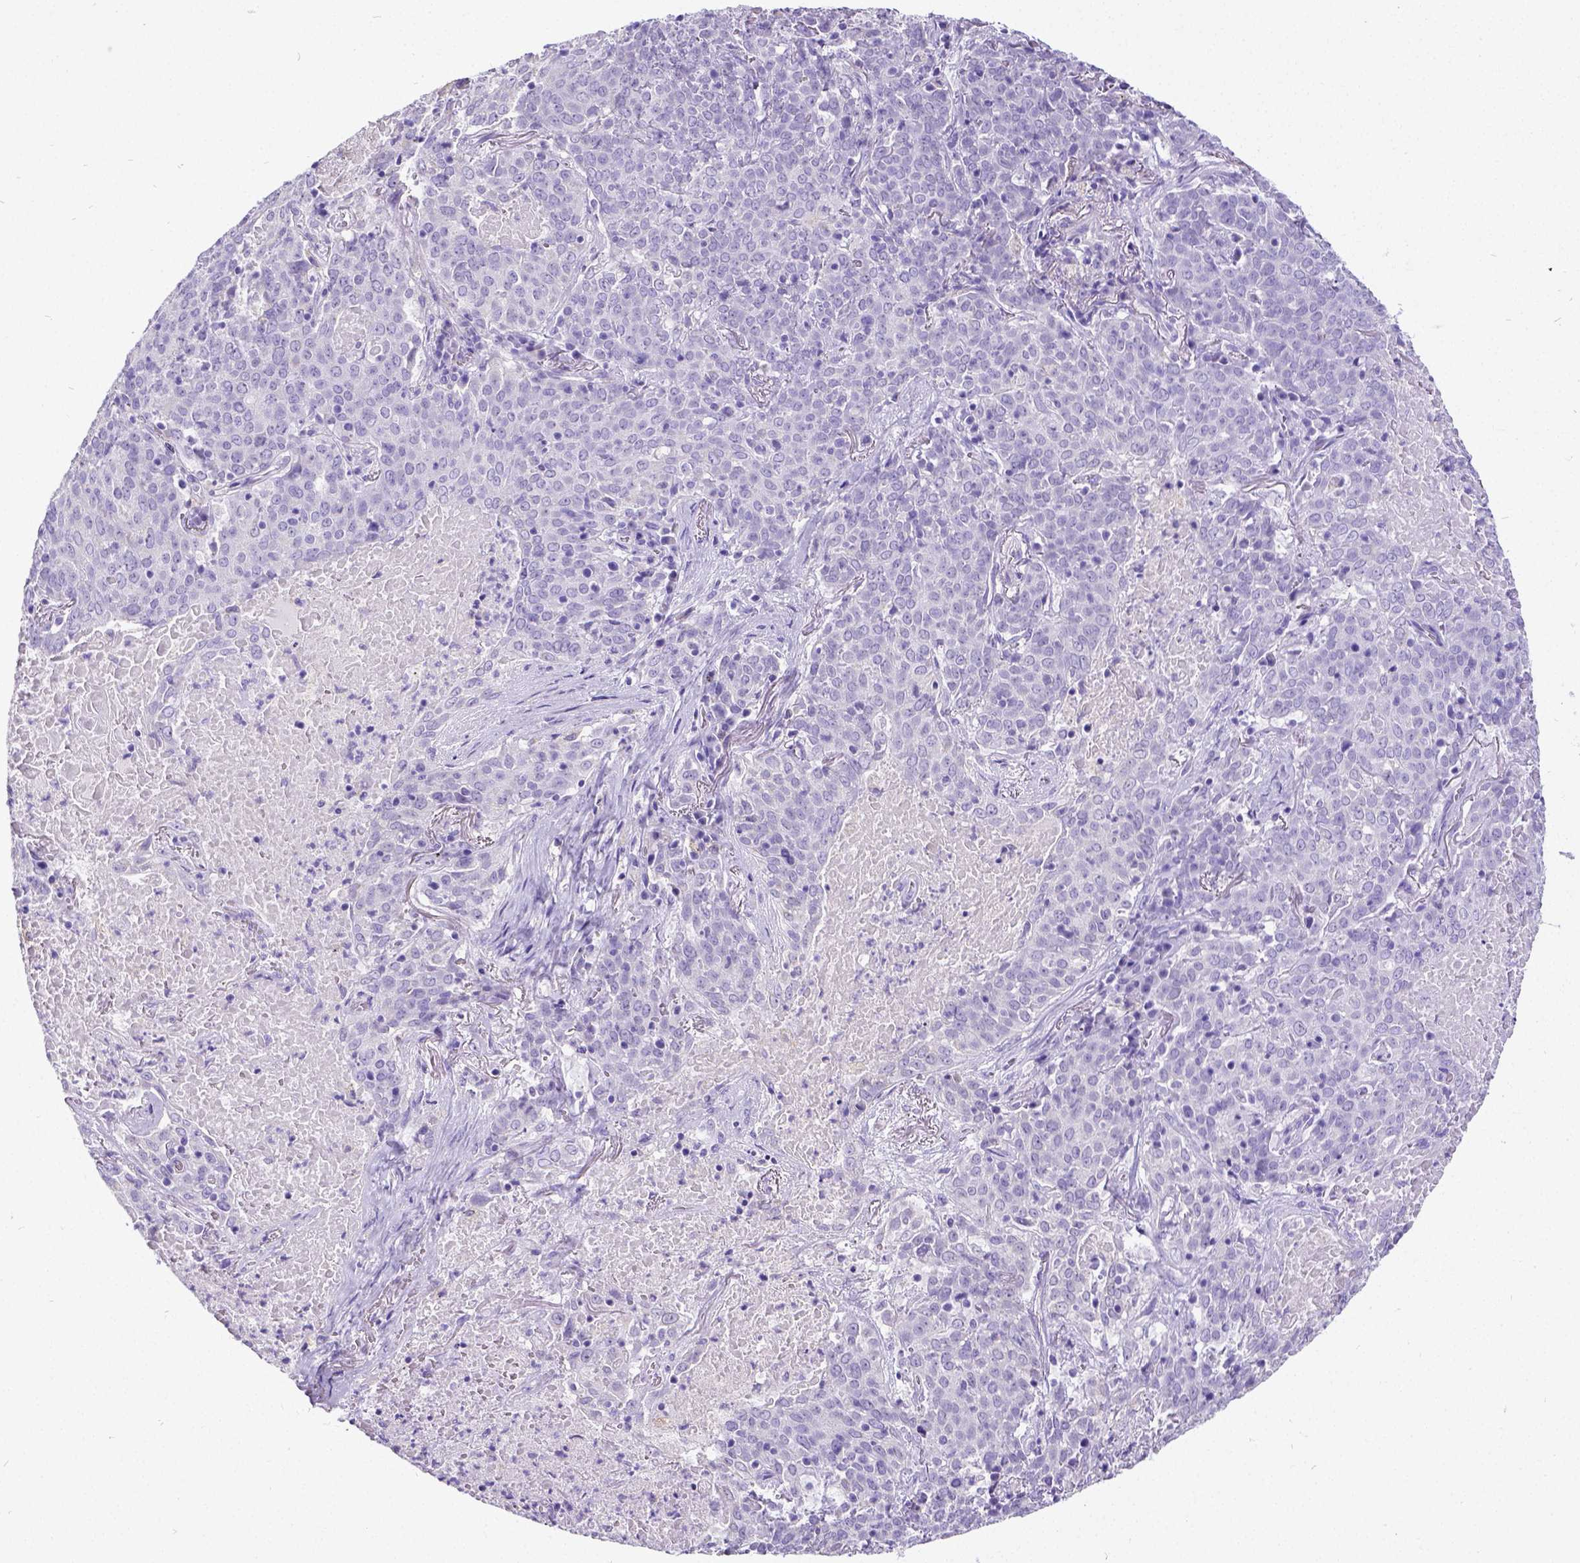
{"staining": {"intensity": "negative", "quantity": "none", "location": "none"}, "tissue": "lung cancer", "cell_type": "Tumor cells", "image_type": "cancer", "snomed": [{"axis": "morphology", "description": "Squamous cell carcinoma, NOS"}, {"axis": "topography", "description": "Lung"}], "caption": "DAB (3,3'-diaminobenzidine) immunohistochemical staining of human lung squamous cell carcinoma reveals no significant expression in tumor cells.", "gene": "SATB2", "patient": {"sex": "male", "age": 82}}